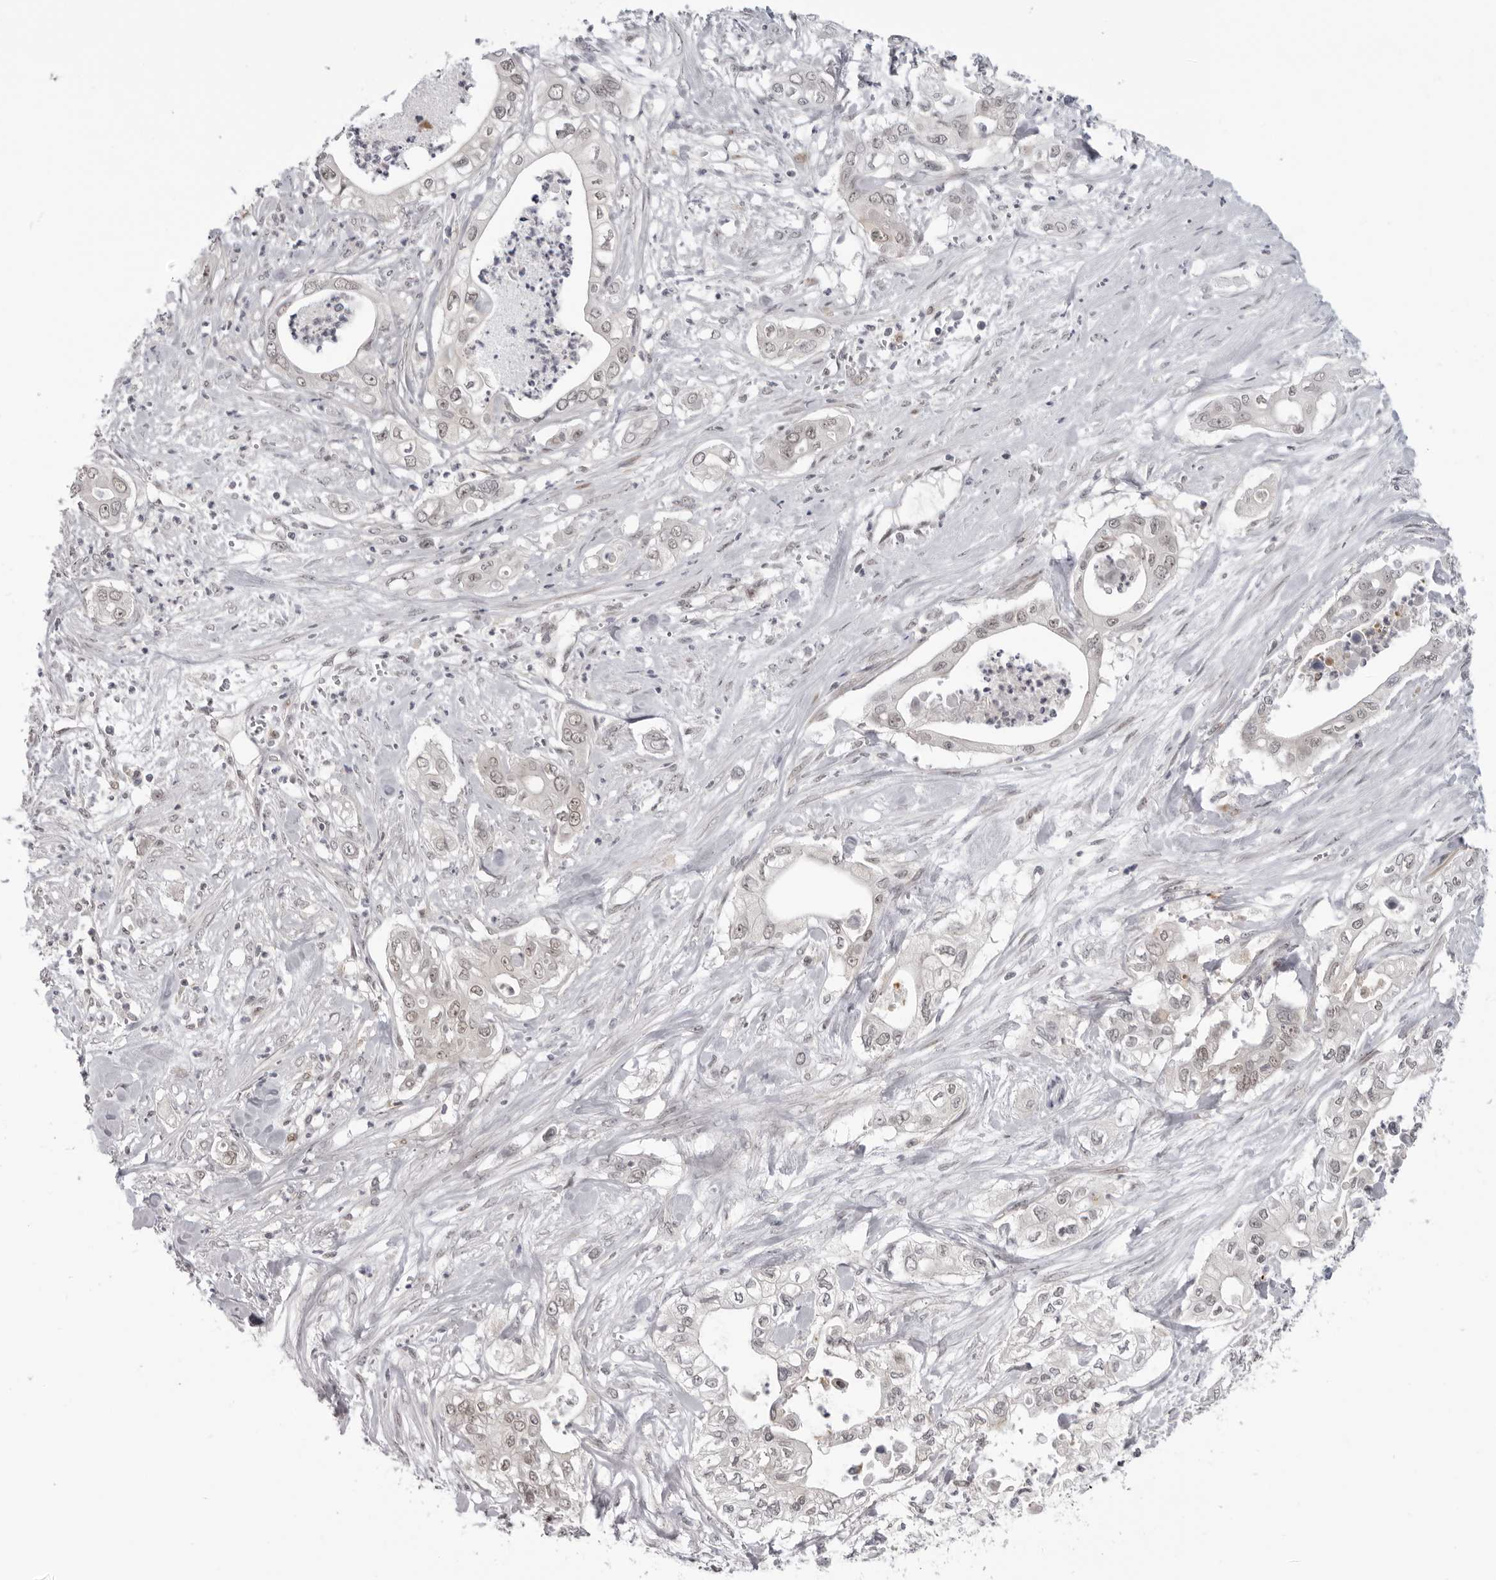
{"staining": {"intensity": "weak", "quantity": "<25%", "location": "nuclear"}, "tissue": "pancreatic cancer", "cell_type": "Tumor cells", "image_type": "cancer", "snomed": [{"axis": "morphology", "description": "Adenocarcinoma, NOS"}, {"axis": "topography", "description": "Pancreas"}], "caption": "The histopathology image shows no staining of tumor cells in pancreatic cancer (adenocarcinoma). (Stains: DAB (3,3'-diaminobenzidine) immunohistochemistry (IHC) with hematoxylin counter stain, Microscopy: brightfield microscopy at high magnification).", "gene": "ALPK2", "patient": {"sex": "female", "age": 78}}